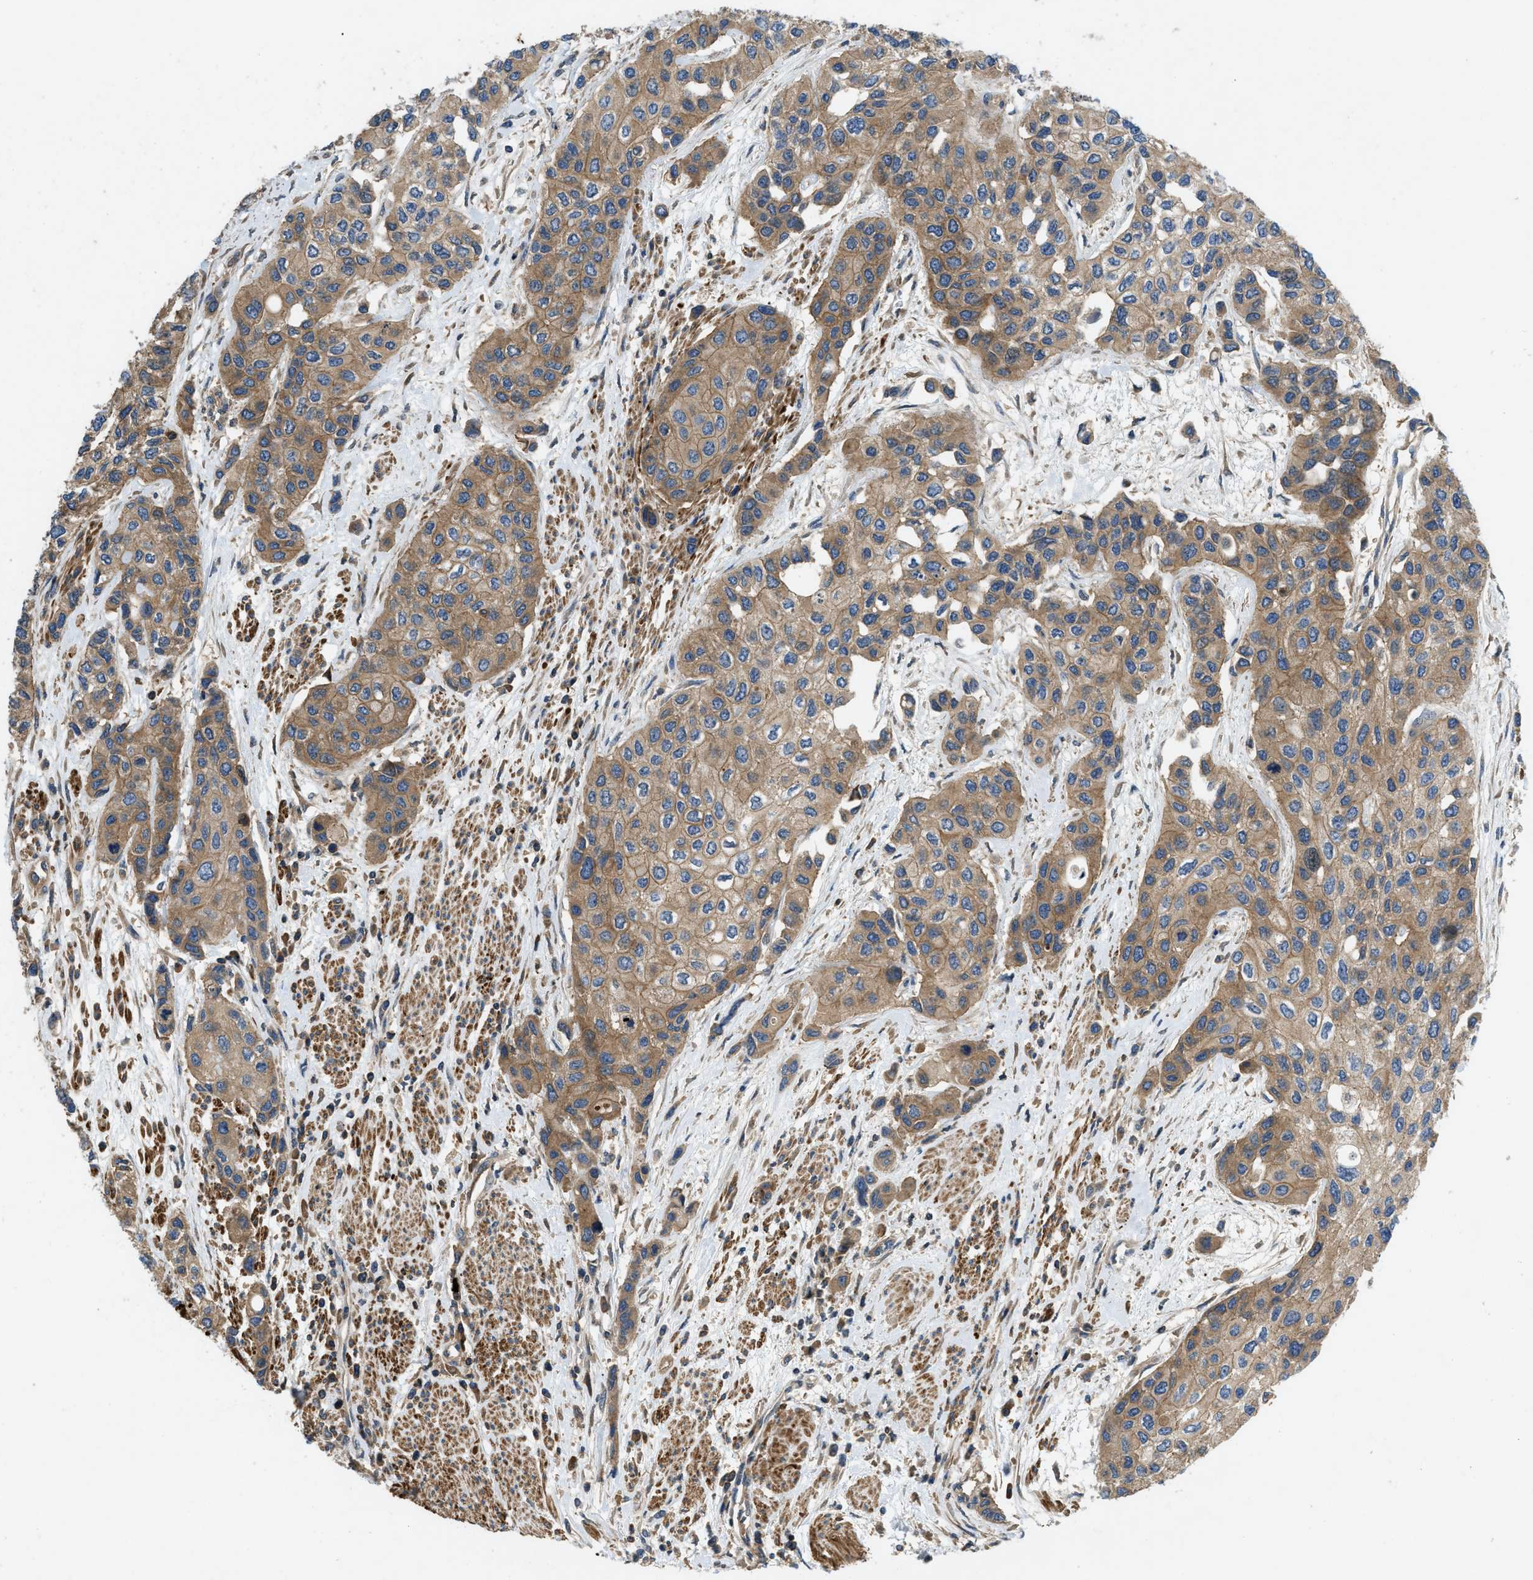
{"staining": {"intensity": "moderate", "quantity": ">75%", "location": "cytoplasmic/membranous"}, "tissue": "urothelial cancer", "cell_type": "Tumor cells", "image_type": "cancer", "snomed": [{"axis": "morphology", "description": "Urothelial carcinoma, High grade"}, {"axis": "topography", "description": "Urinary bladder"}], "caption": "Urothelial cancer stained with DAB immunohistochemistry (IHC) reveals medium levels of moderate cytoplasmic/membranous staining in about >75% of tumor cells.", "gene": "CNNM3", "patient": {"sex": "female", "age": 56}}